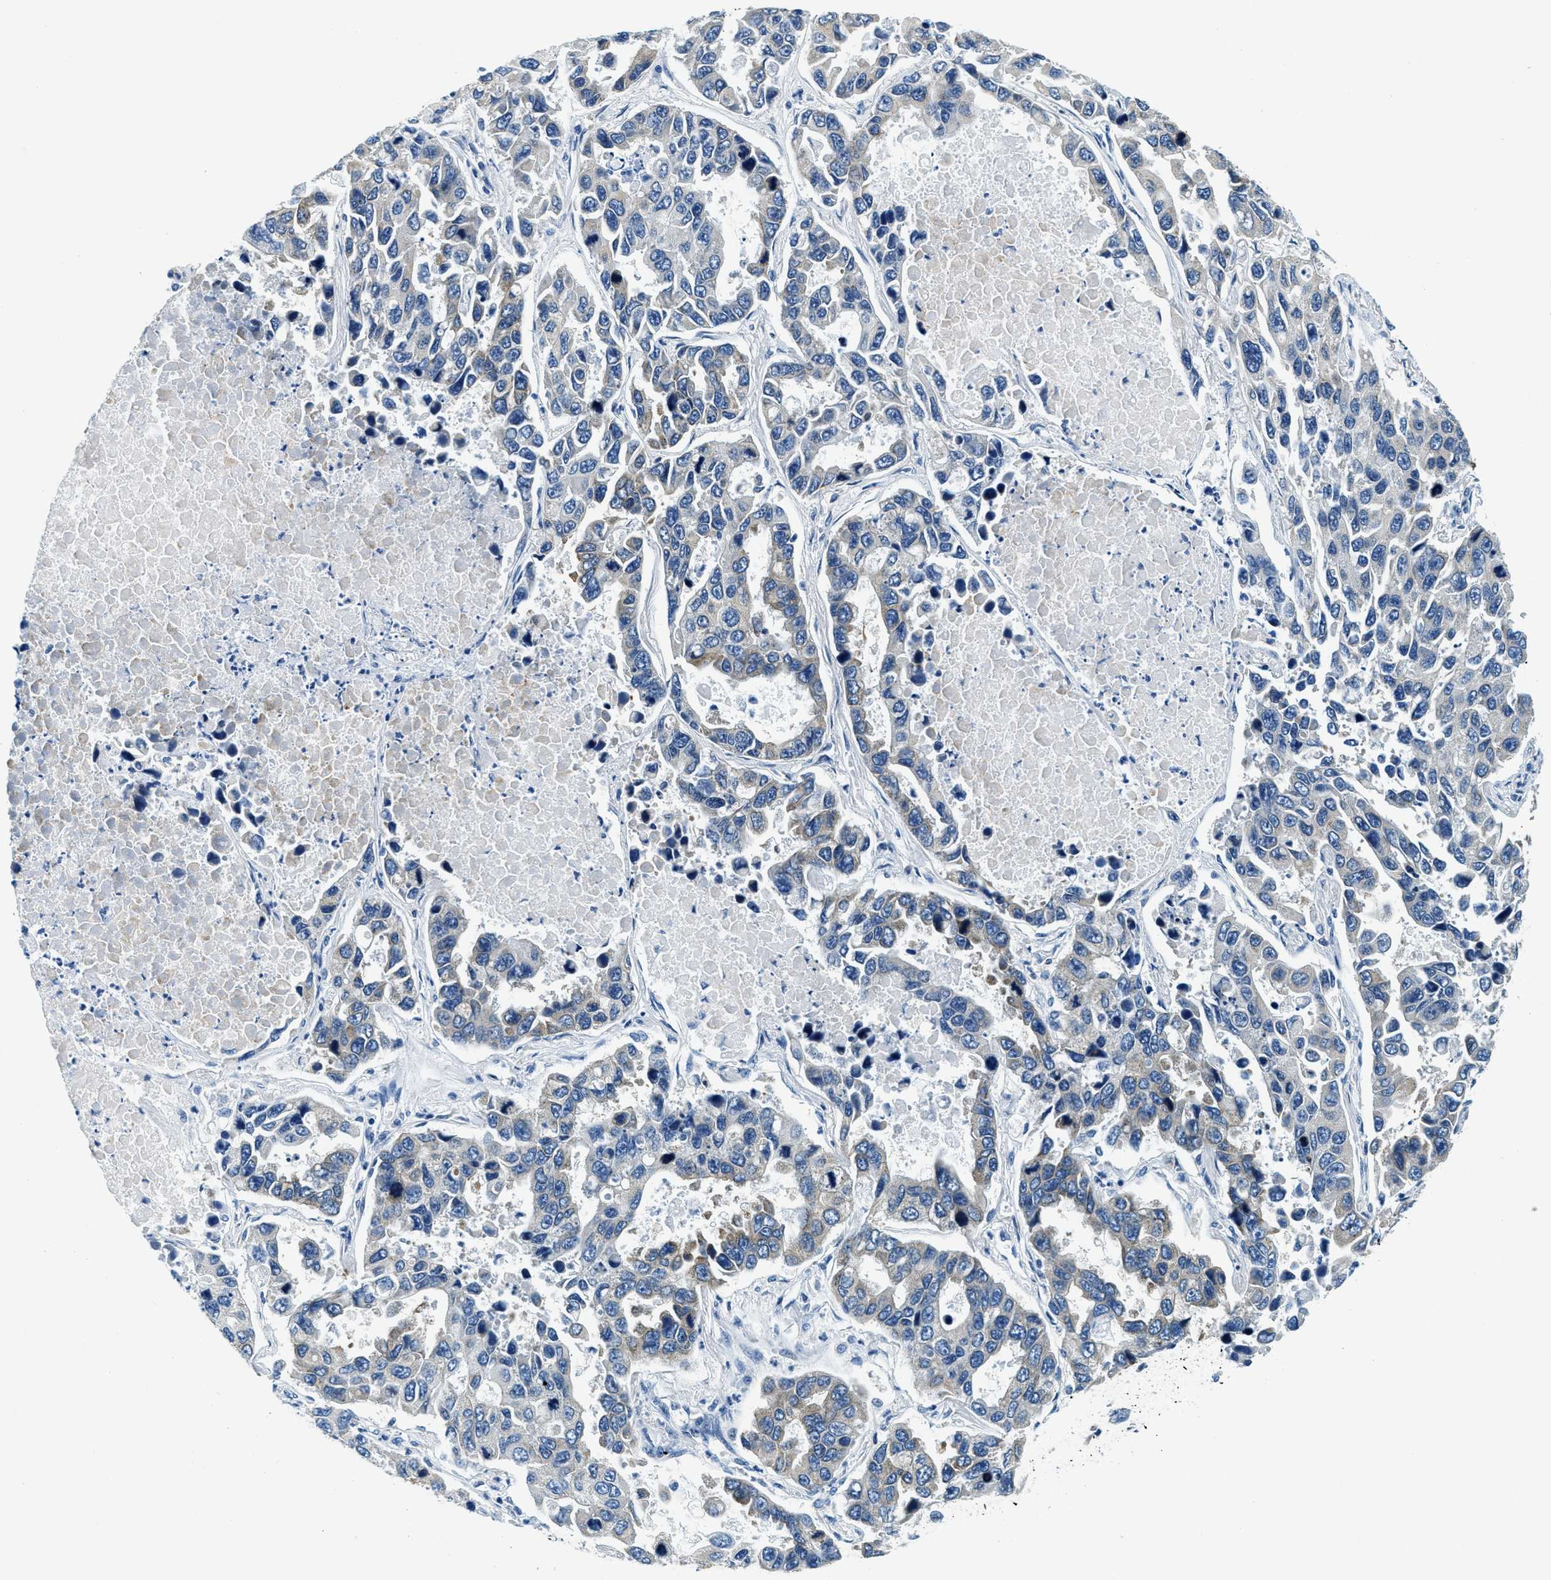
{"staining": {"intensity": "weak", "quantity": "25%-75%", "location": "cytoplasmic/membranous"}, "tissue": "lung cancer", "cell_type": "Tumor cells", "image_type": "cancer", "snomed": [{"axis": "morphology", "description": "Adenocarcinoma, NOS"}, {"axis": "topography", "description": "Lung"}], "caption": "Lung cancer stained for a protein (brown) shows weak cytoplasmic/membranous positive positivity in about 25%-75% of tumor cells.", "gene": "UBAC2", "patient": {"sex": "male", "age": 64}}